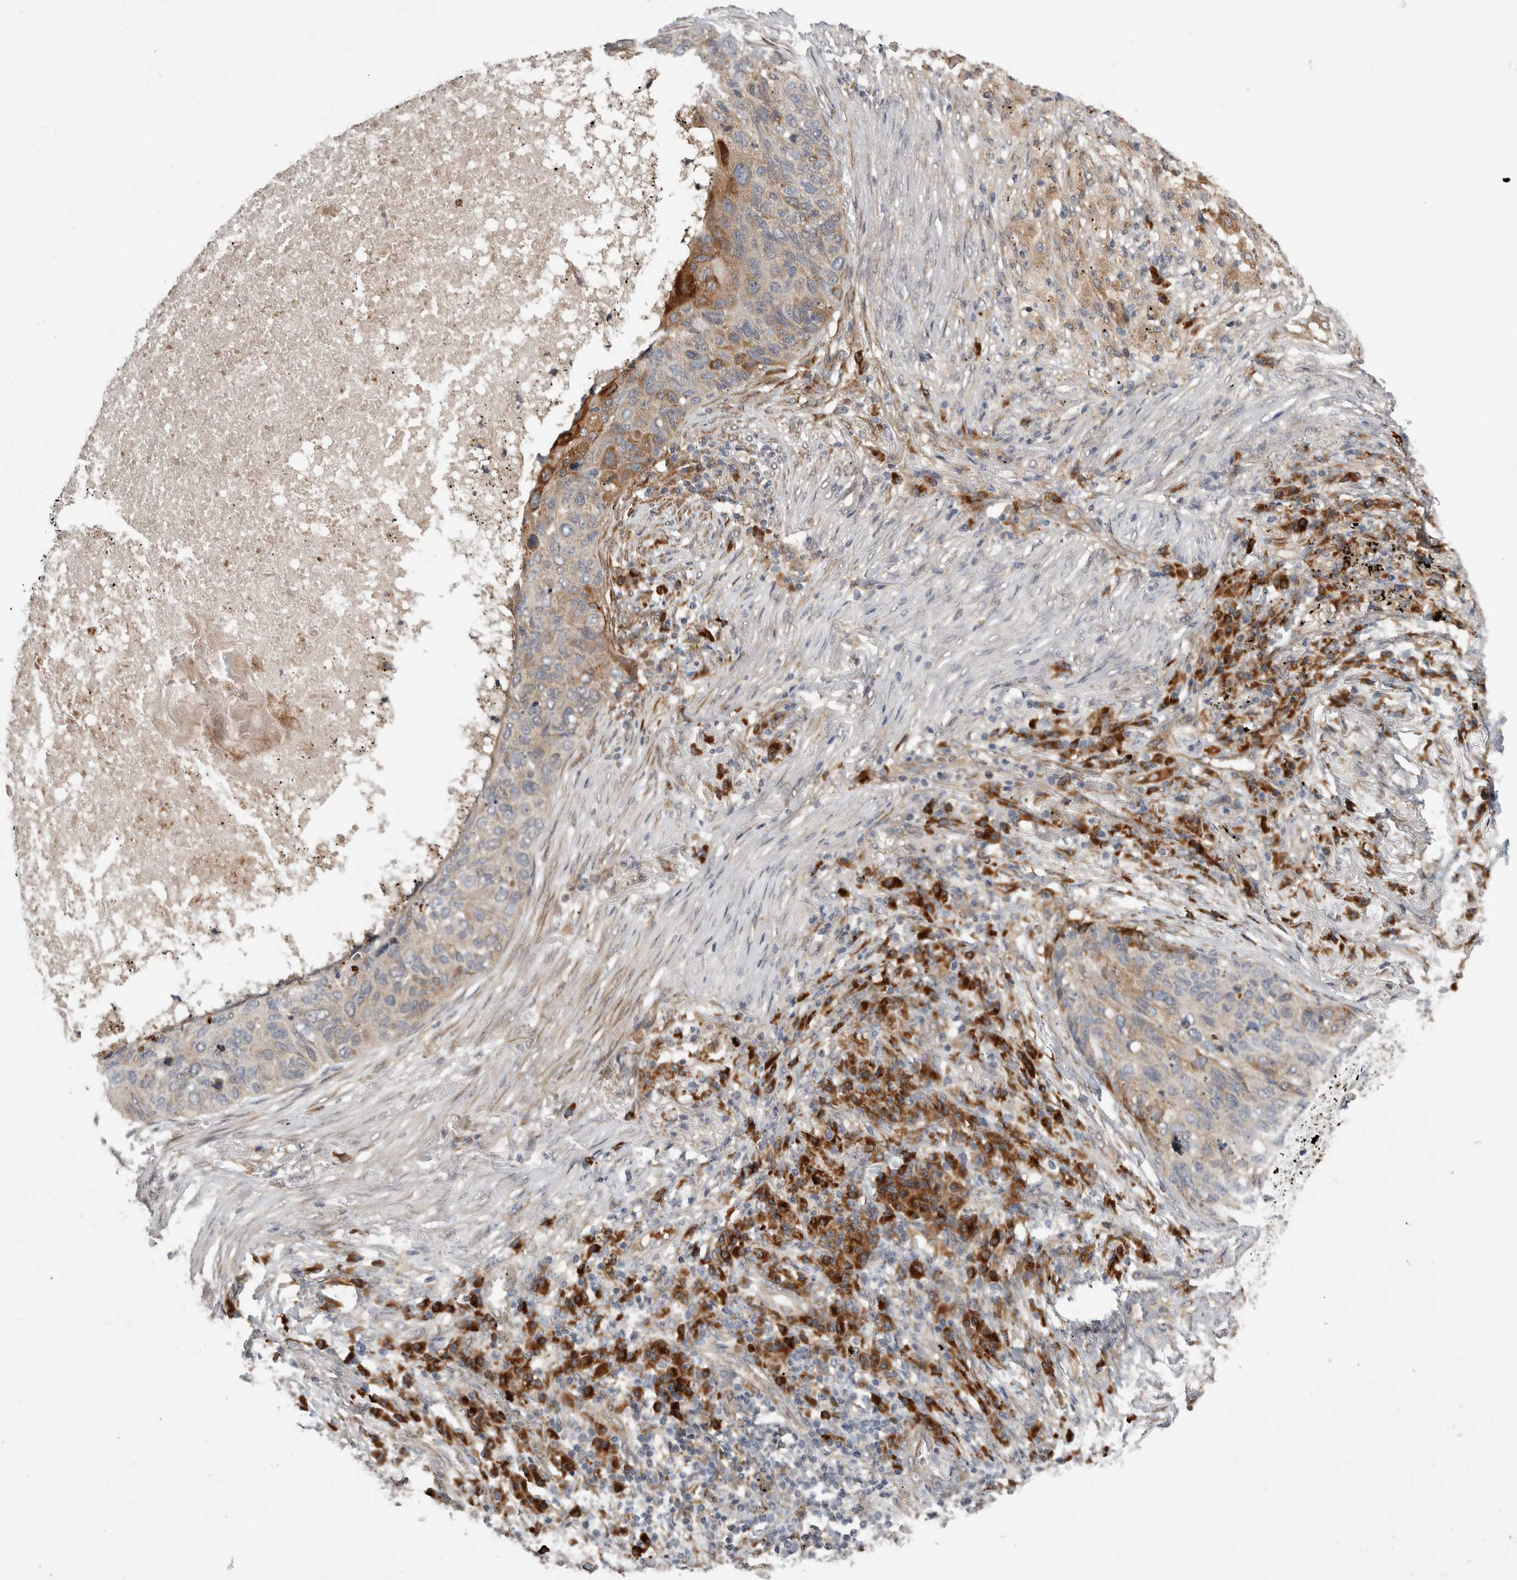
{"staining": {"intensity": "moderate", "quantity": "25%-75%", "location": "cytoplasmic/membranous"}, "tissue": "lung cancer", "cell_type": "Tumor cells", "image_type": "cancer", "snomed": [{"axis": "morphology", "description": "Squamous cell carcinoma, NOS"}, {"axis": "topography", "description": "Lung"}], "caption": "A medium amount of moderate cytoplasmic/membranous staining is present in about 25%-75% of tumor cells in lung squamous cell carcinoma tissue.", "gene": "APOL2", "patient": {"sex": "female", "age": 63}}